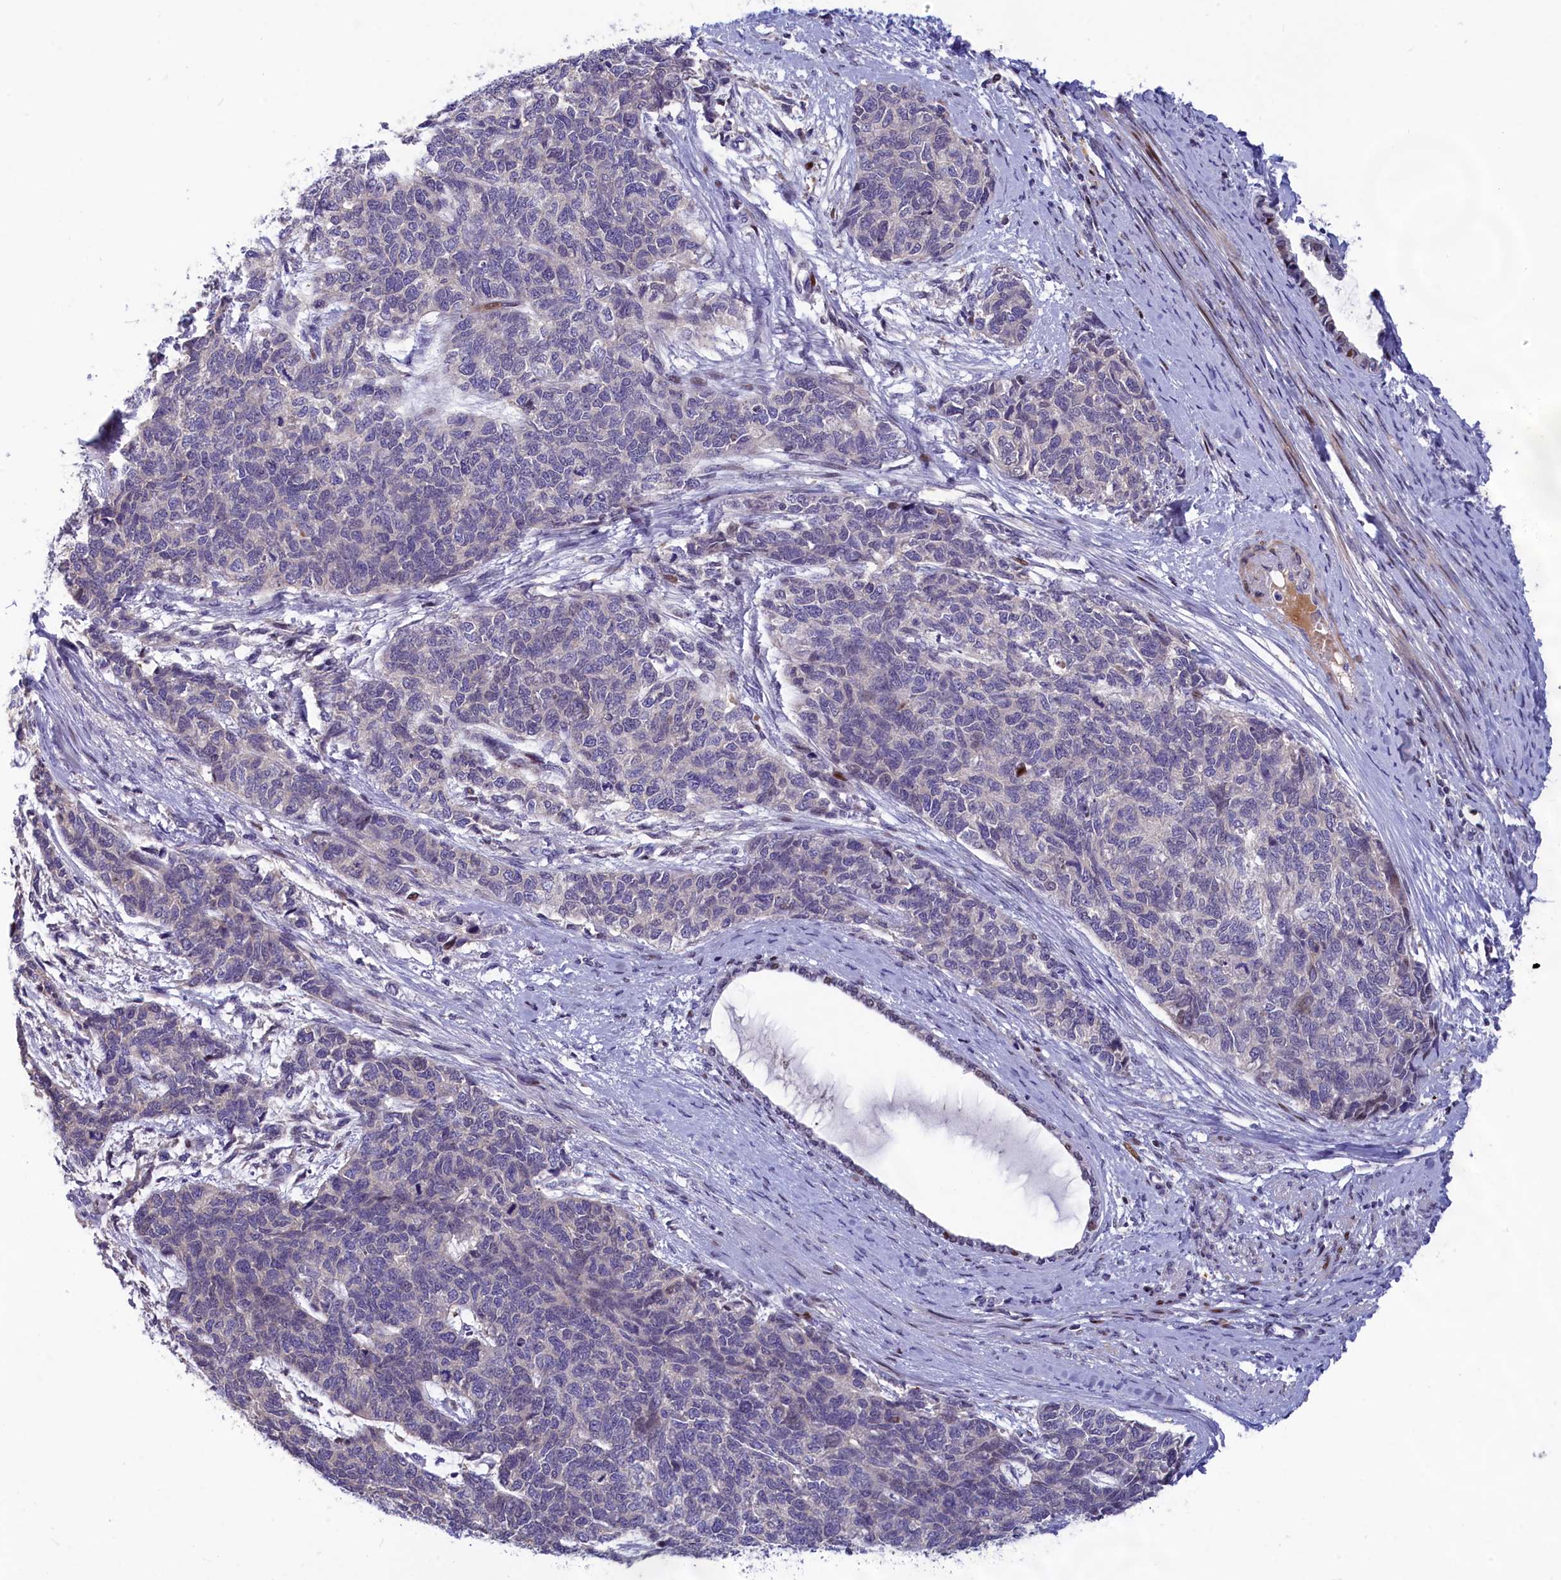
{"staining": {"intensity": "negative", "quantity": "none", "location": "none"}, "tissue": "cervical cancer", "cell_type": "Tumor cells", "image_type": "cancer", "snomed": [{"axis": "morphology", "description": "Squamous cell carcinoma, NOS"}, {"axis": "topography", "description": "Cervix"}], "caption": "The IHC image has no significant positivity in tumor cells of cervical cancer (squamous cell carcinoma) tissue.", "gene": "NKPD1", "patient": {"sex": "female", "age": 63}}